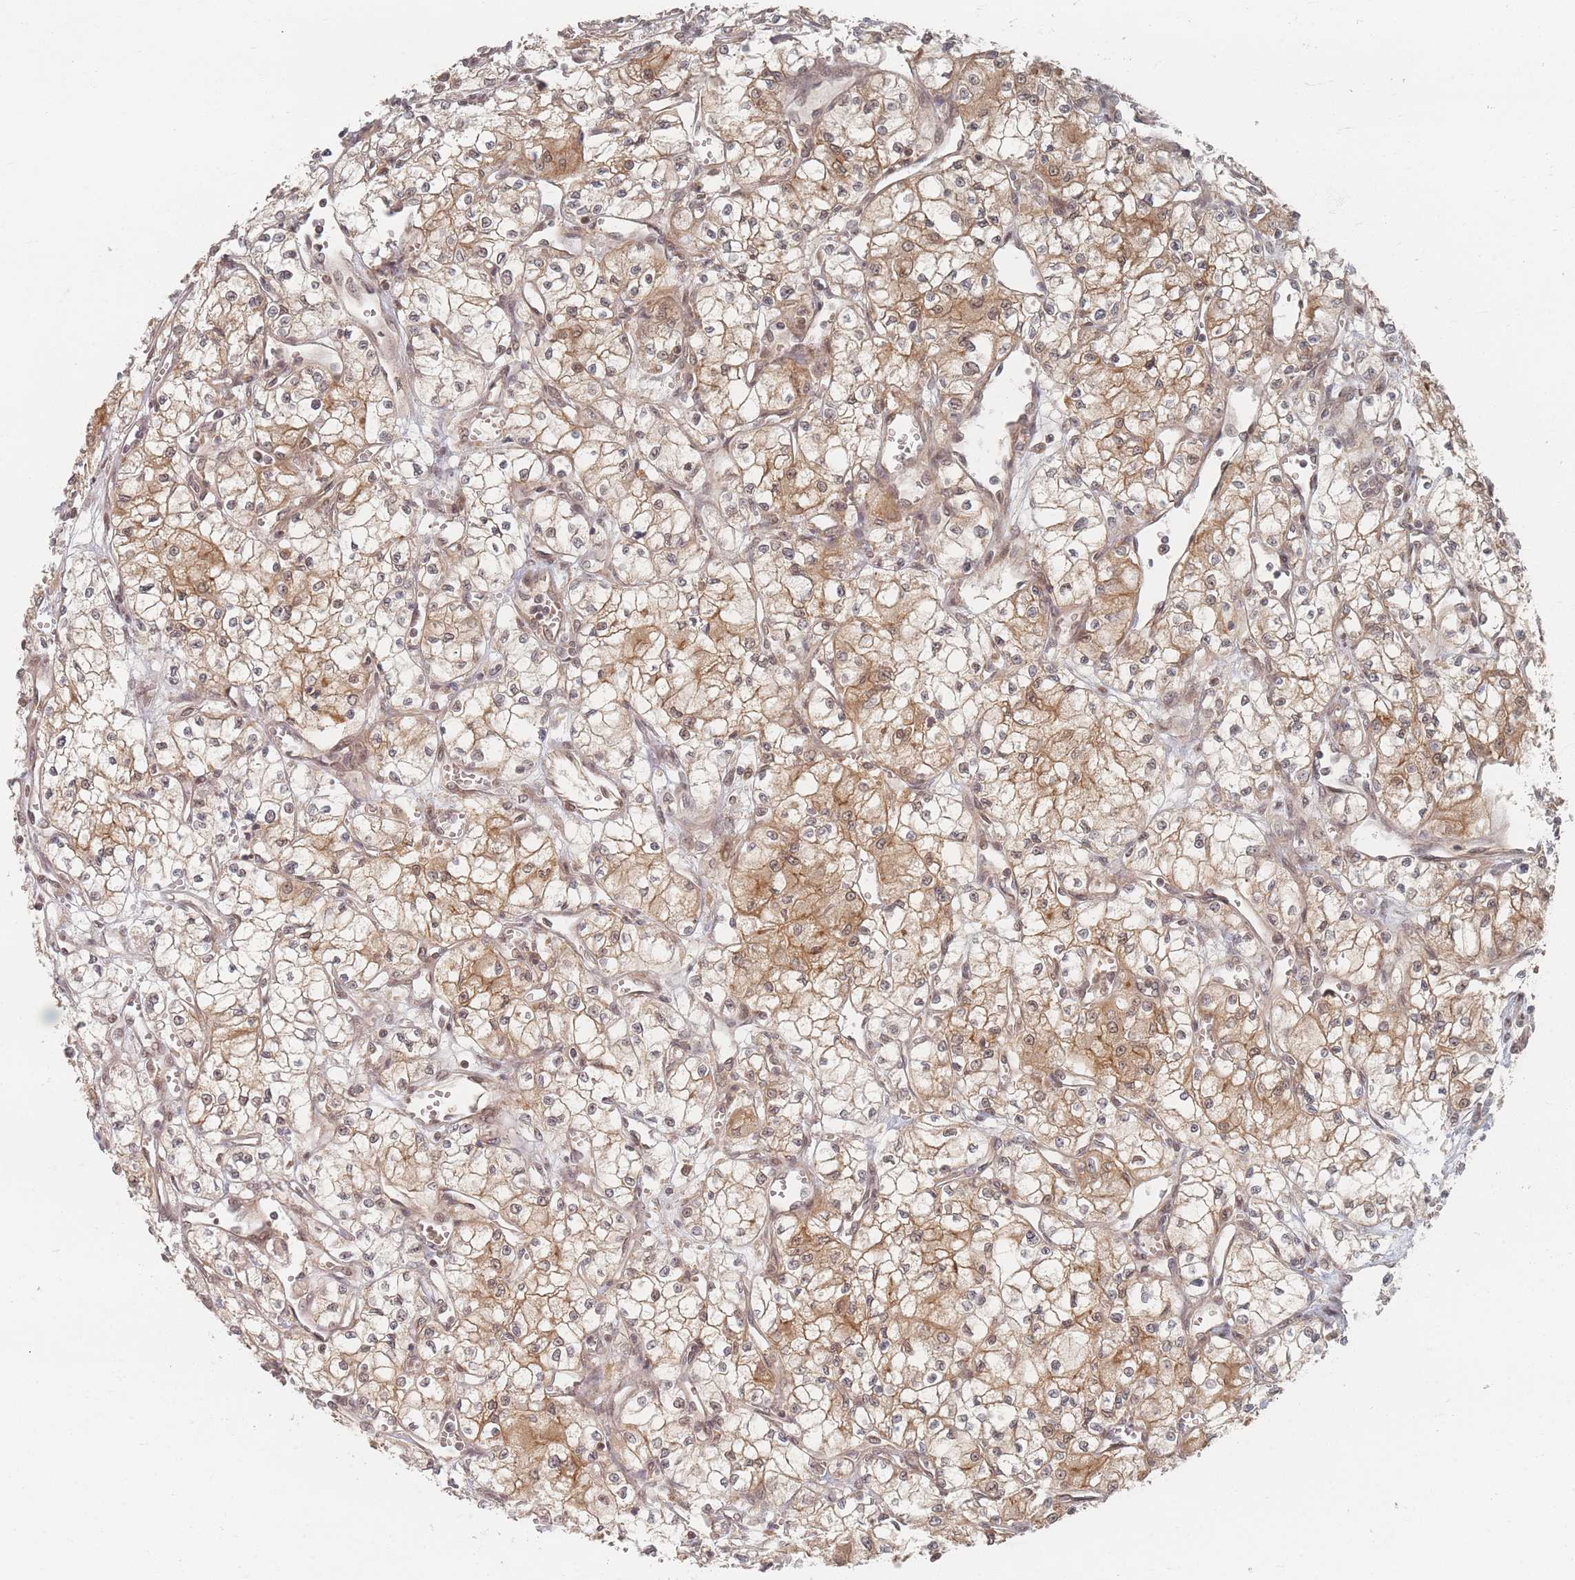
{"staining": {"intensity": "moderate", "quantity": ">75%", "location": "cytoplasmic/membranous,nuclear"}, "tissue": "renal cancer", "cell_type": "Tumor cells", "image_type": "cancer", "snomed": [{"axis": "morphology", "description": "Adenocarcinoma, NOS"}, {"axis": "topography", "description": "Kidney"}], "caption": "Immunohistochemical staining of human renal cancer (adenocarcinoma) exhibits medium levels of moderate cytoplasmic/membranous and nuclear expression in approximately >75% of tumor cells.", "gene": "PSMD9", "patient": {"sex": "male", "age": 59}}